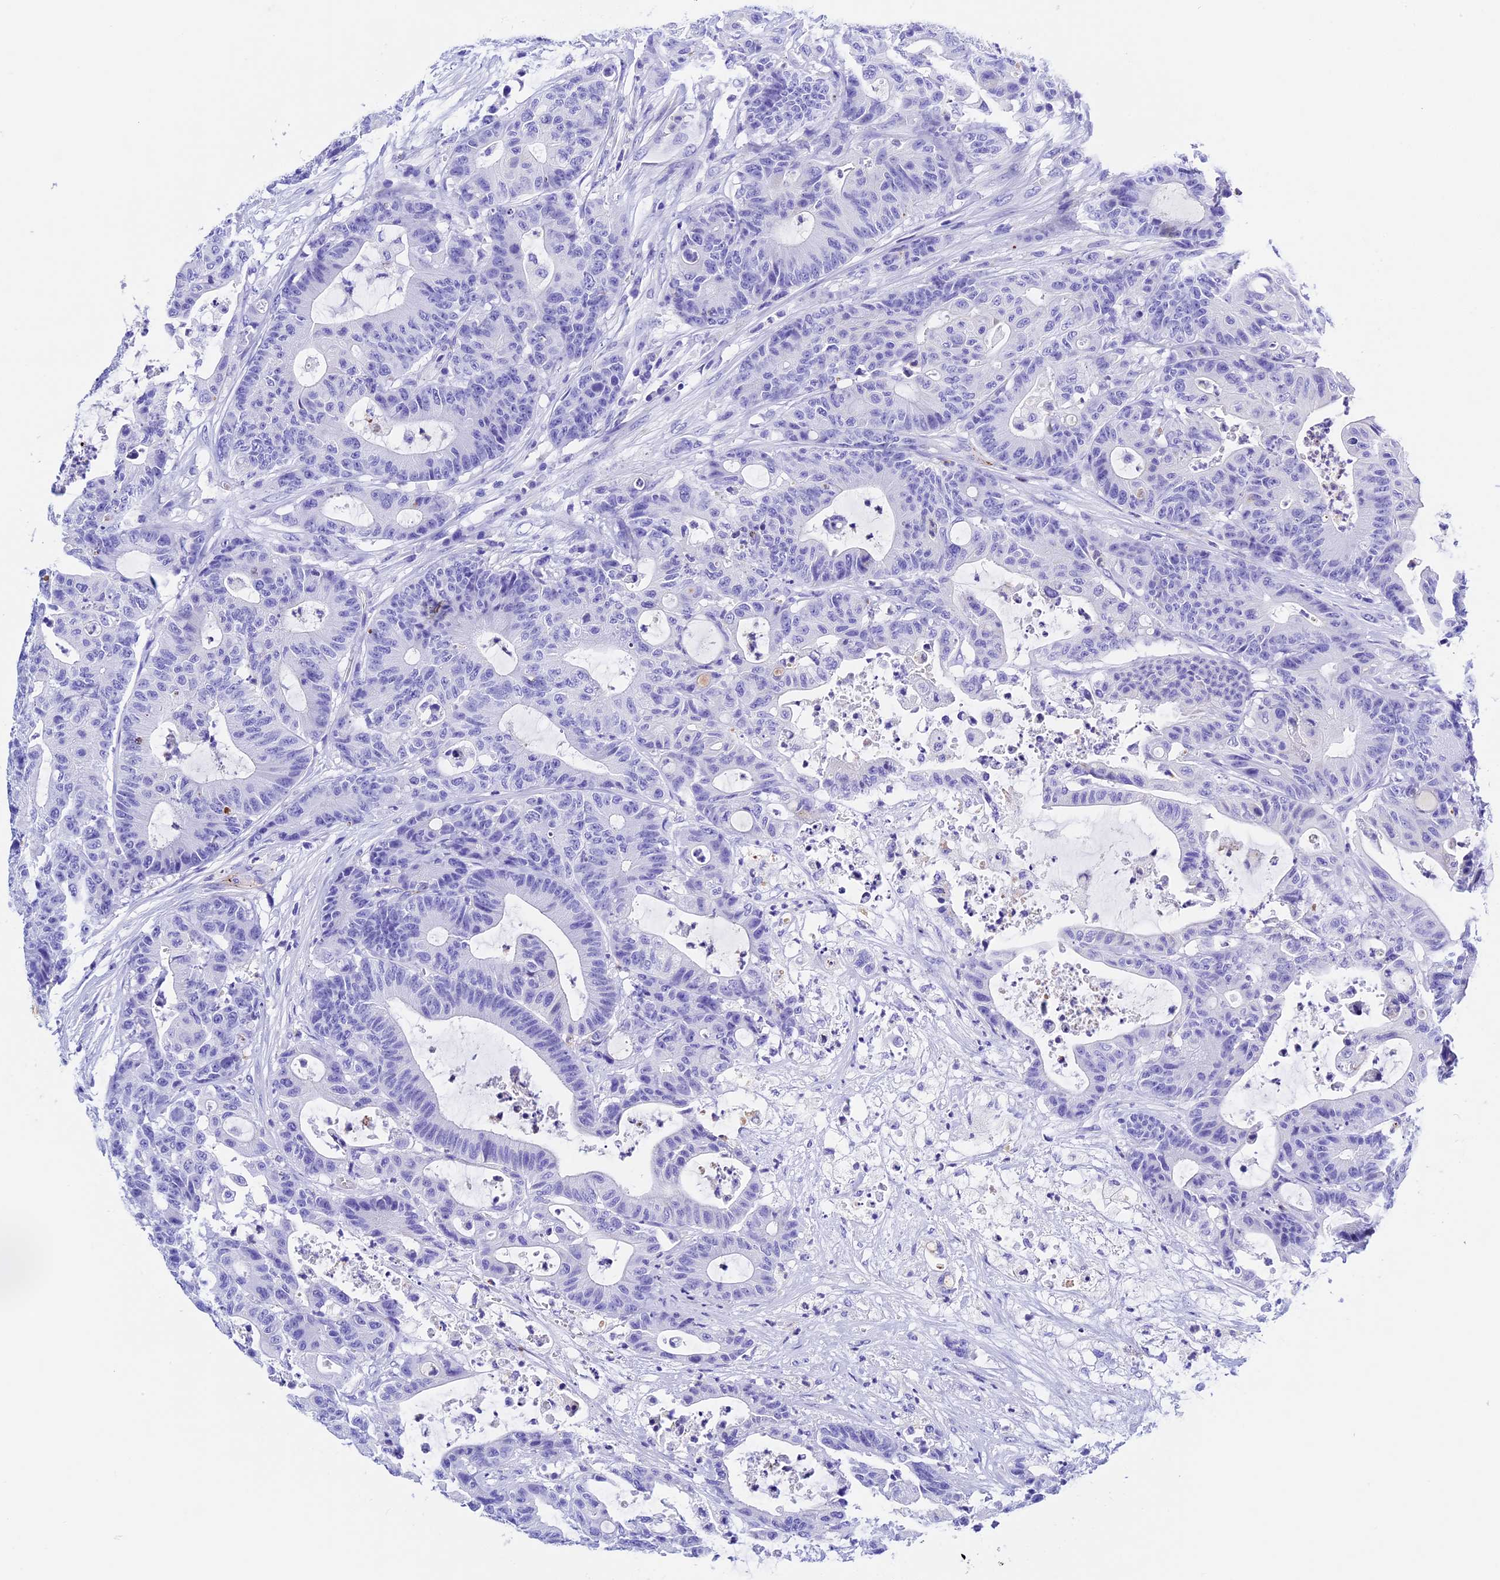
{"staining": {"intensity": "negative", "quantity": "none", "location": "none"}, "tissue": "colorectal cancer", "cell_type": "Tumor cells", "image_type": "cancer", "snomed": [{"axis": "morphology", "description": "Adenocarcinoma, NOS"}, {"axis": "topography", "description": "Colon"}], "caption": "An IHC image of colorectal cancer (adenocarcinoma) is shown. There is no staining in tumor cells of colorectal cancer (adenocarcinoma). Brightfield microscopy of IHC stained with DAB (brown) and hematoxylin (blue), captured at high magnification.", "gene": "PSG11", "patient": {"sex": "female", "age": 84}}